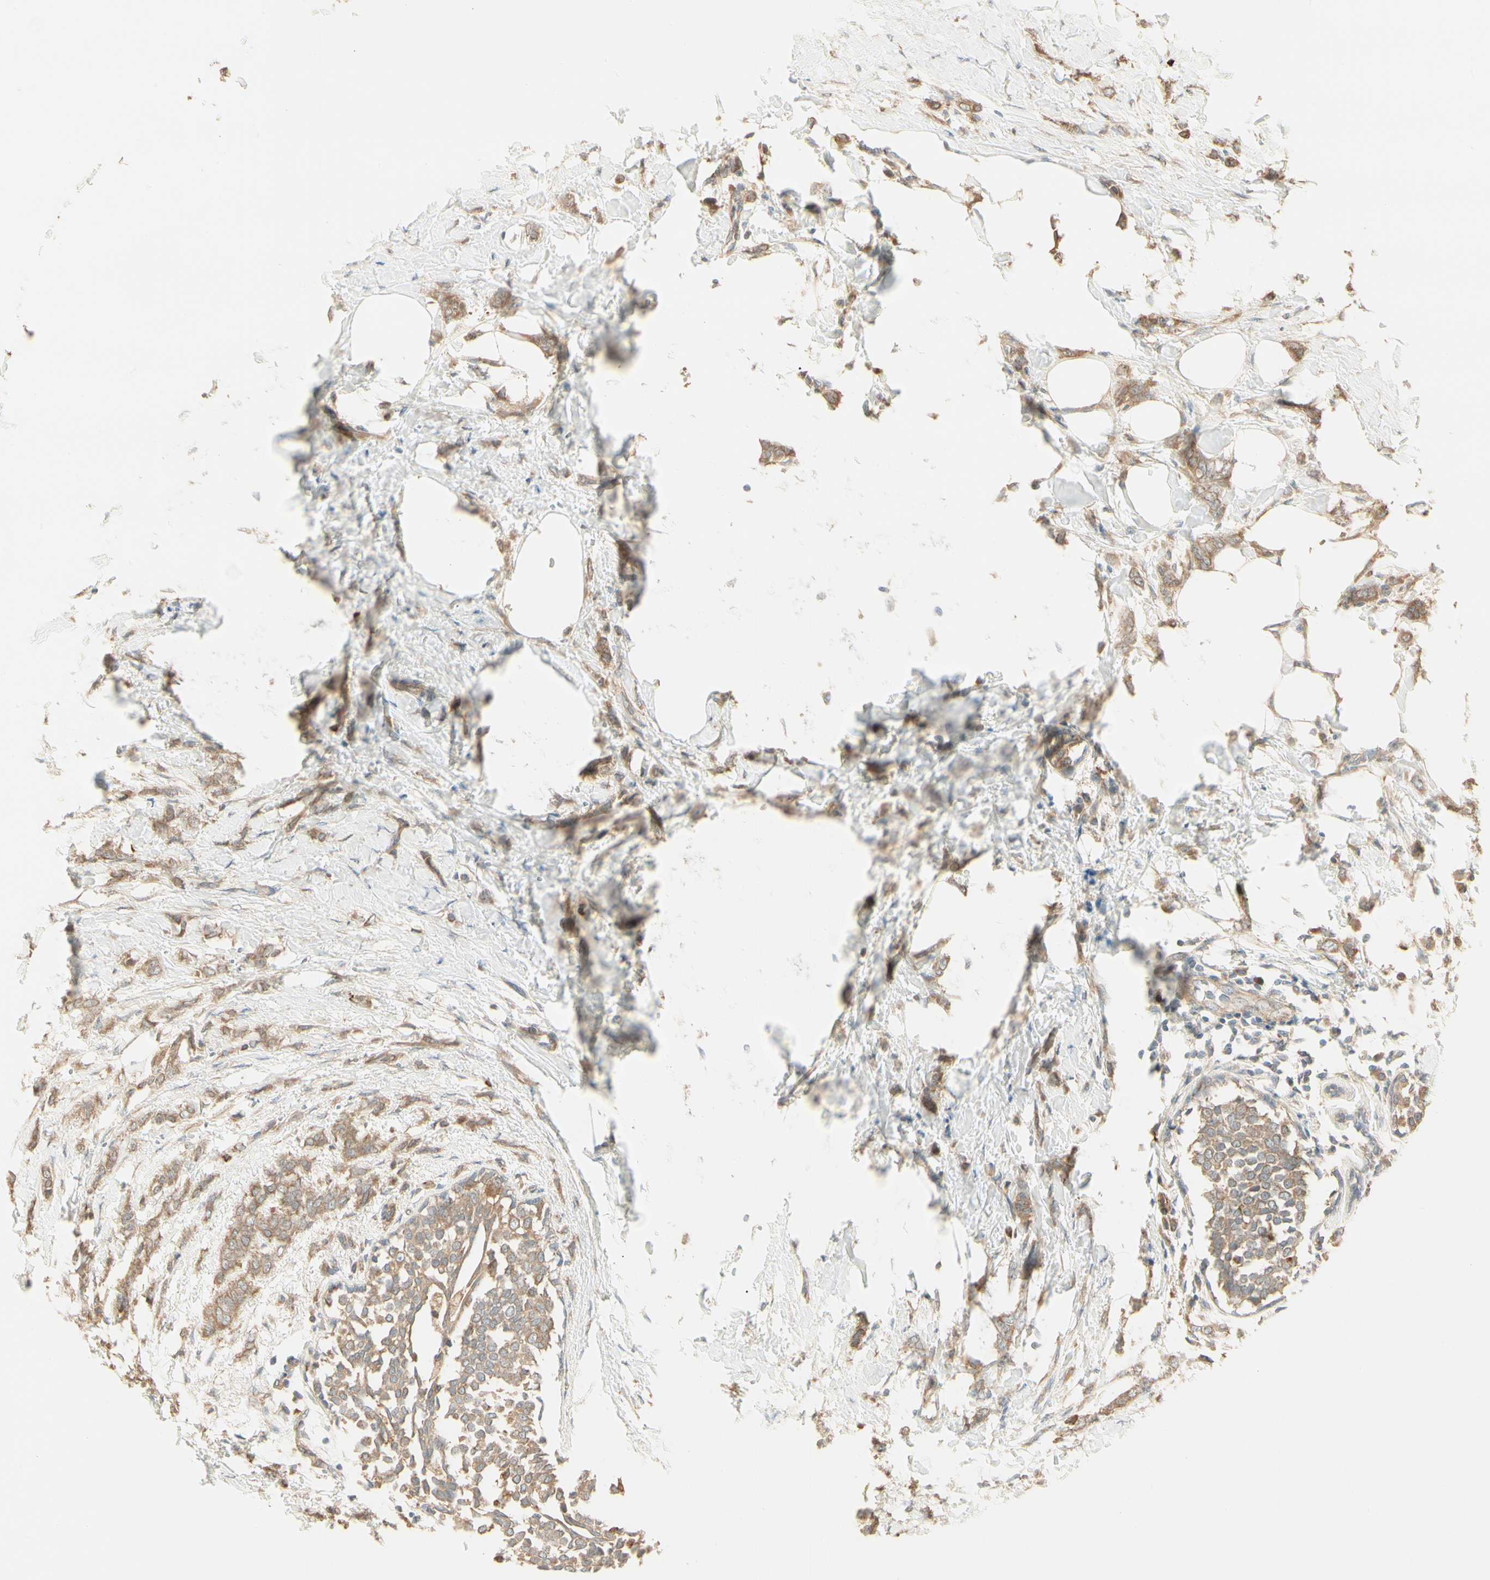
{"staining": {"intensity": "moderate", "quantity": ">75%", "location": "cytoplasmic/membranous"}, "tissue": "breast cancer", "cell_type": "Tumor cells", "image_type": "cancer", "snomed": [{"axis": "morphology", "description": "Lobular carcinoma, in situ"}, {"axis": "morphology", "description": "Lobular carcinoma"}, {"axis": "topography", "description": "Breast"}], "caption": "A medium amount of moderate cytoplasmic/membranous staining is seen in about >75% of tumor cells in breast lobular carcinoma in situ tissue.", "gene": "IRAG1", "patient": {"sex": "female", "age": 41}}